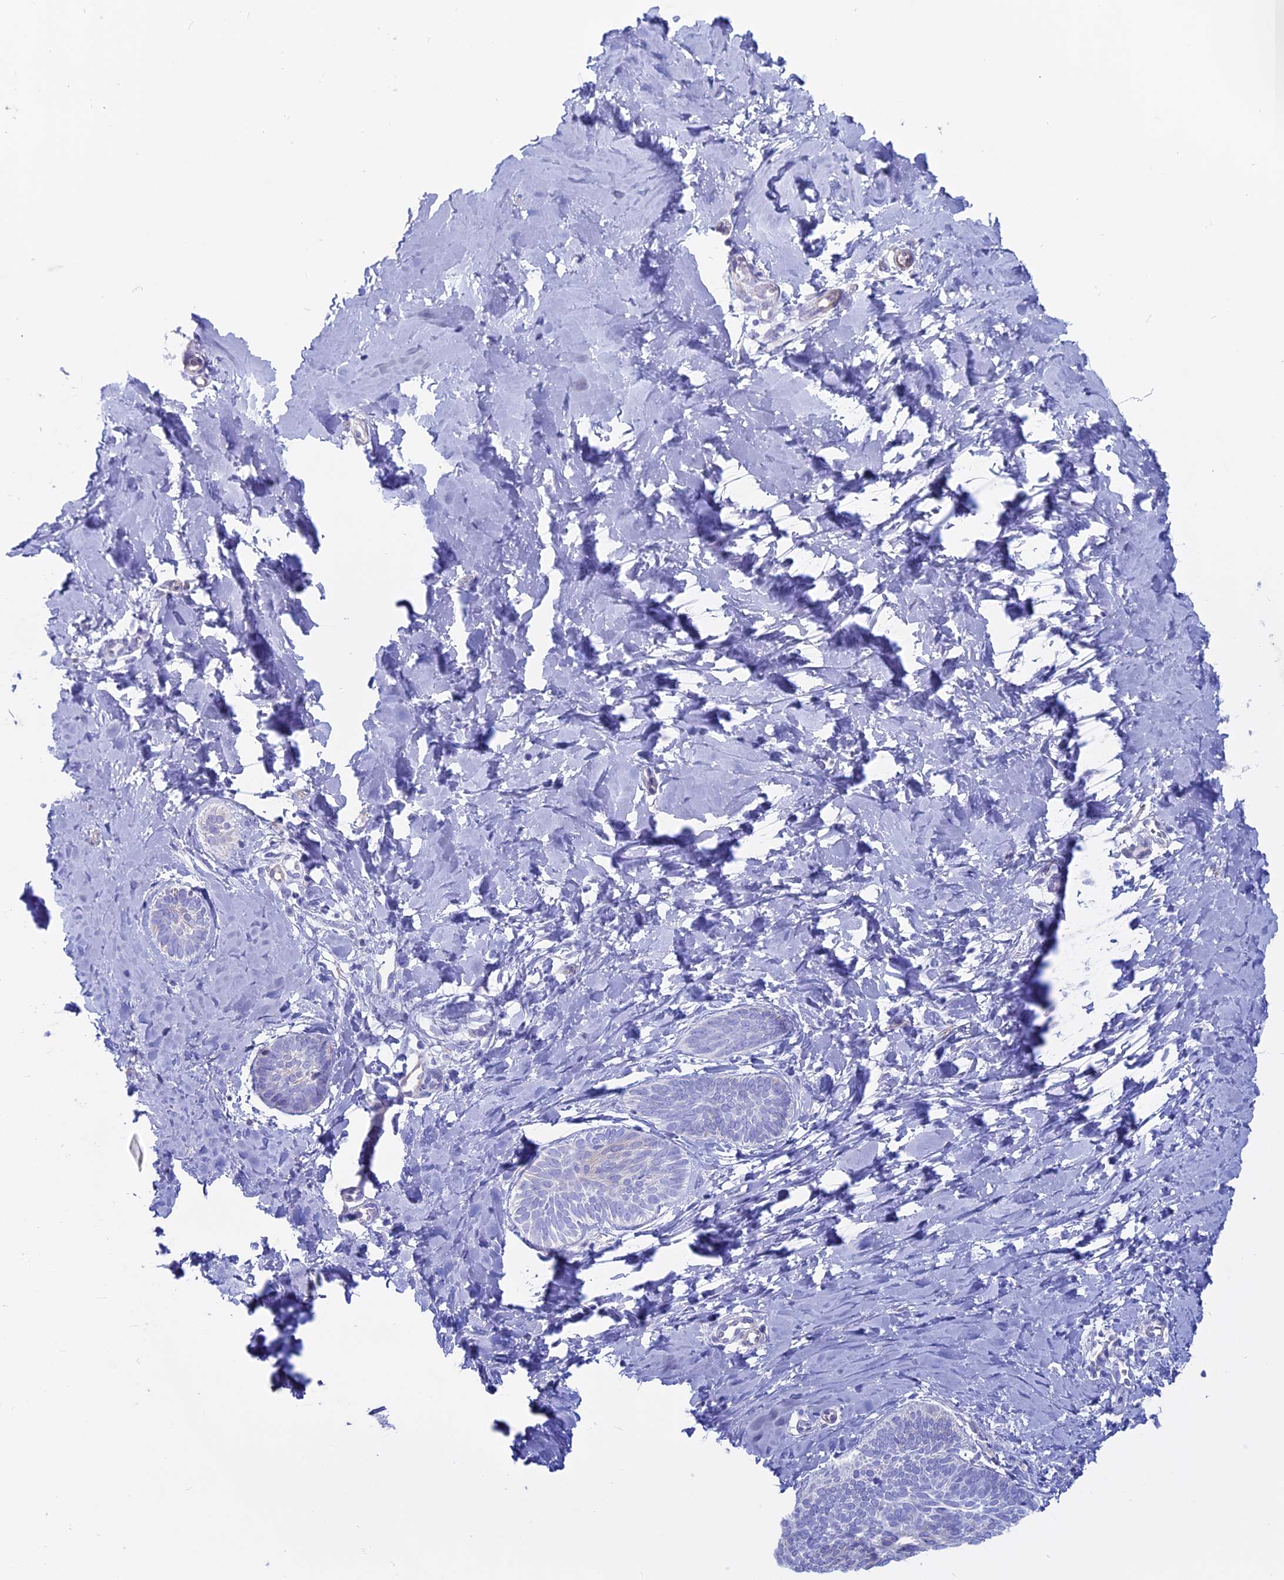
{"staining": {"intensity": "negative", "quantity": "none", "location": "none"}, "tissue": "skin cancer", "cell_type": "Tumor cells", "image_type": "cancer", "snomed": [{"axis": "morphology", "description": "Basal cell carcinoma"}, {"axis": "topography", "description": "Skin"}], "caption": "The image displays no significant positivity in tumor cells of basal cell carcinoma (skin).", "gene": "OR2AE1", "patient": {"sex": "female", "age": 81}}